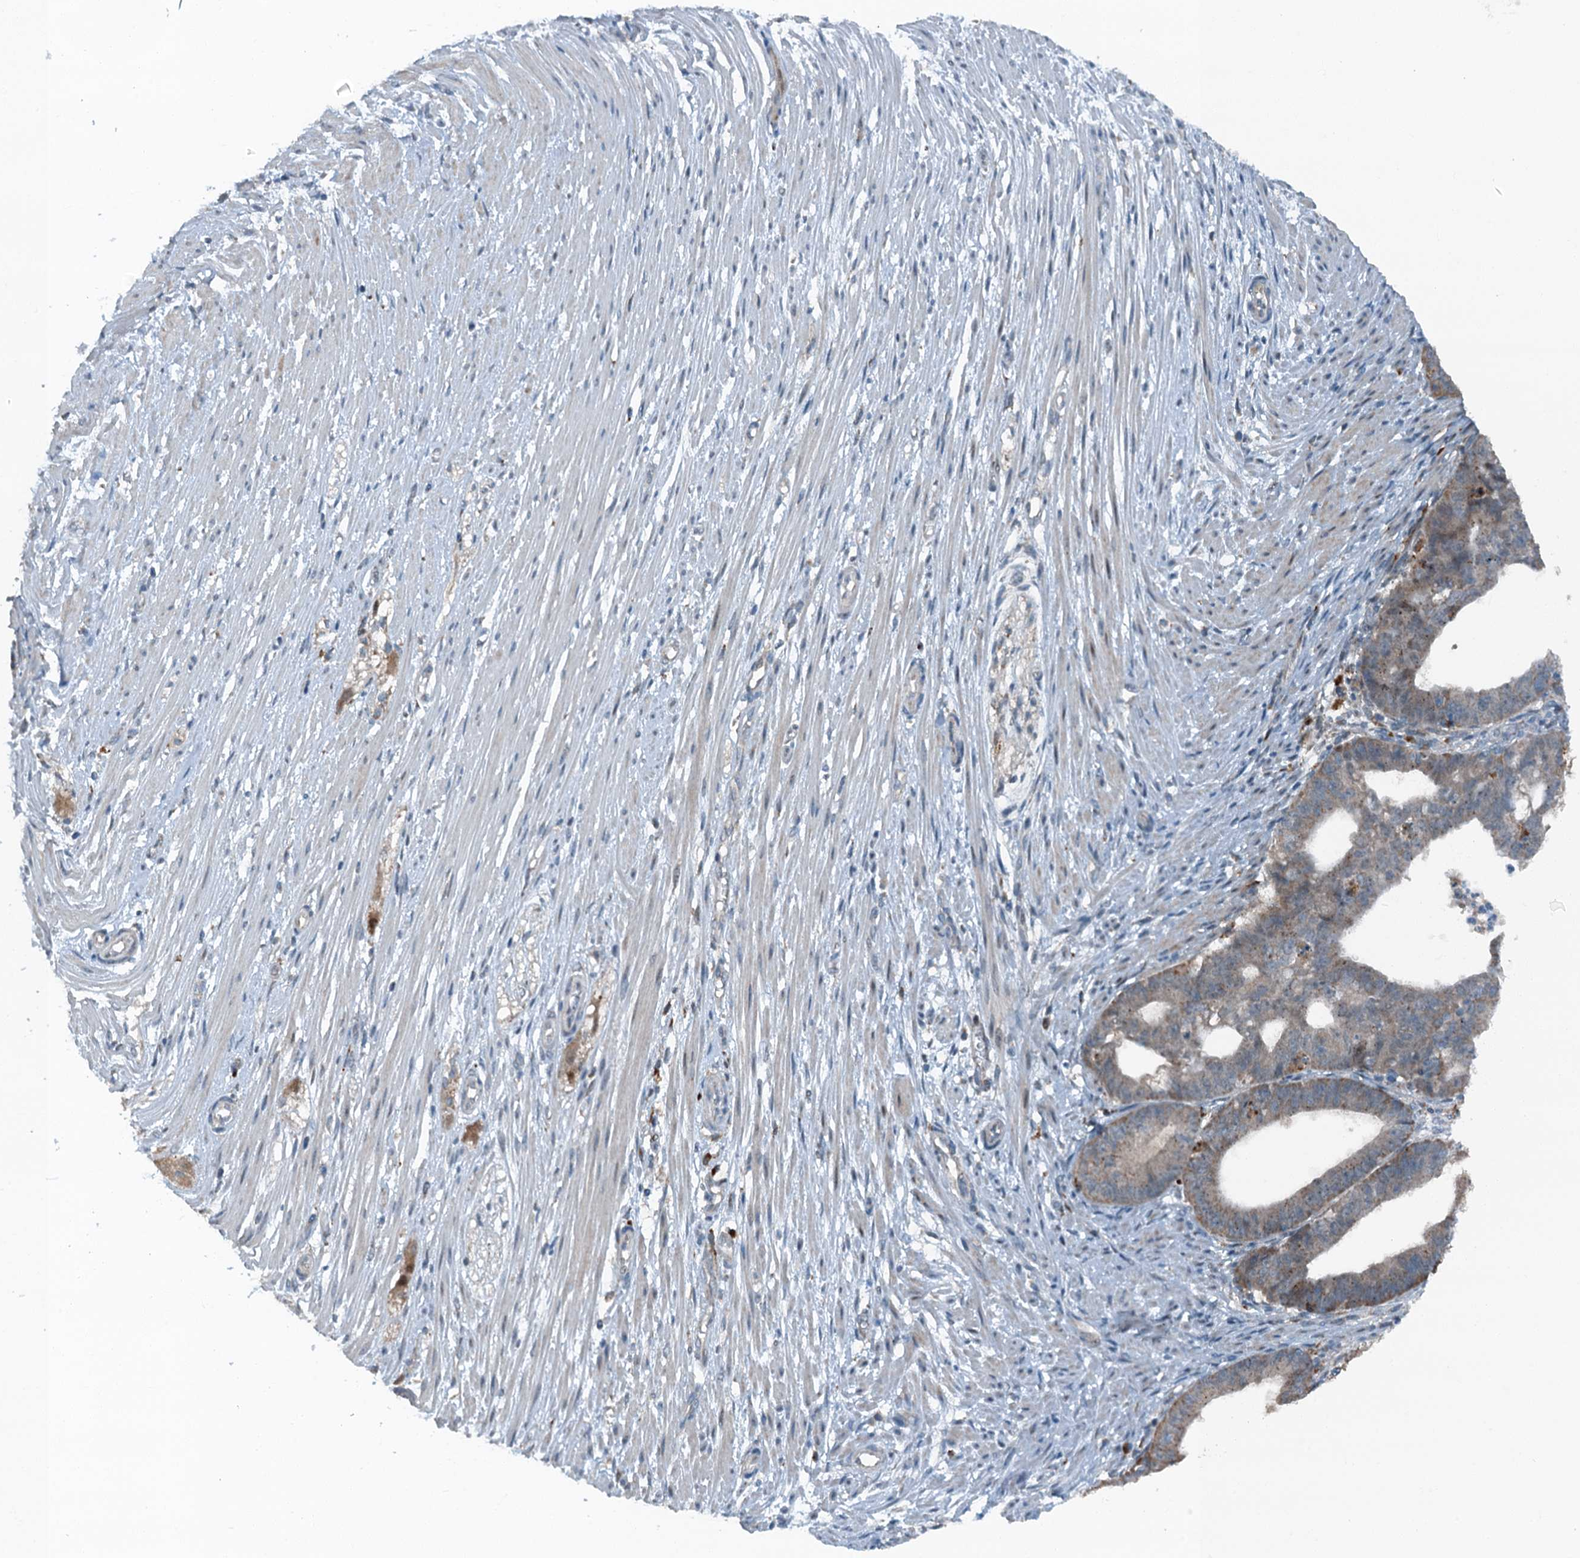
{"staining": {"intensity": "weak", "quantity": "<25%", "location": "cytoplasmic/membranous"}, "tissue": "ovarian cancer", "cell_type": "Tumor cells", "image_type": "cancer", "snomed": [{"axis": "morphology", "description": "Carcinoma, endometroid"}, {"axis": "topography", "description": "Appendix"}, {"axis": "topography", "description": "Ovary"}], "caption": "The micrograph reveals no significant positivity in tumor cells of ovarian cancer (endometroid carcinoma).", "gene": "BMERB1", "patient": {"sex": "female", "age": 42}}